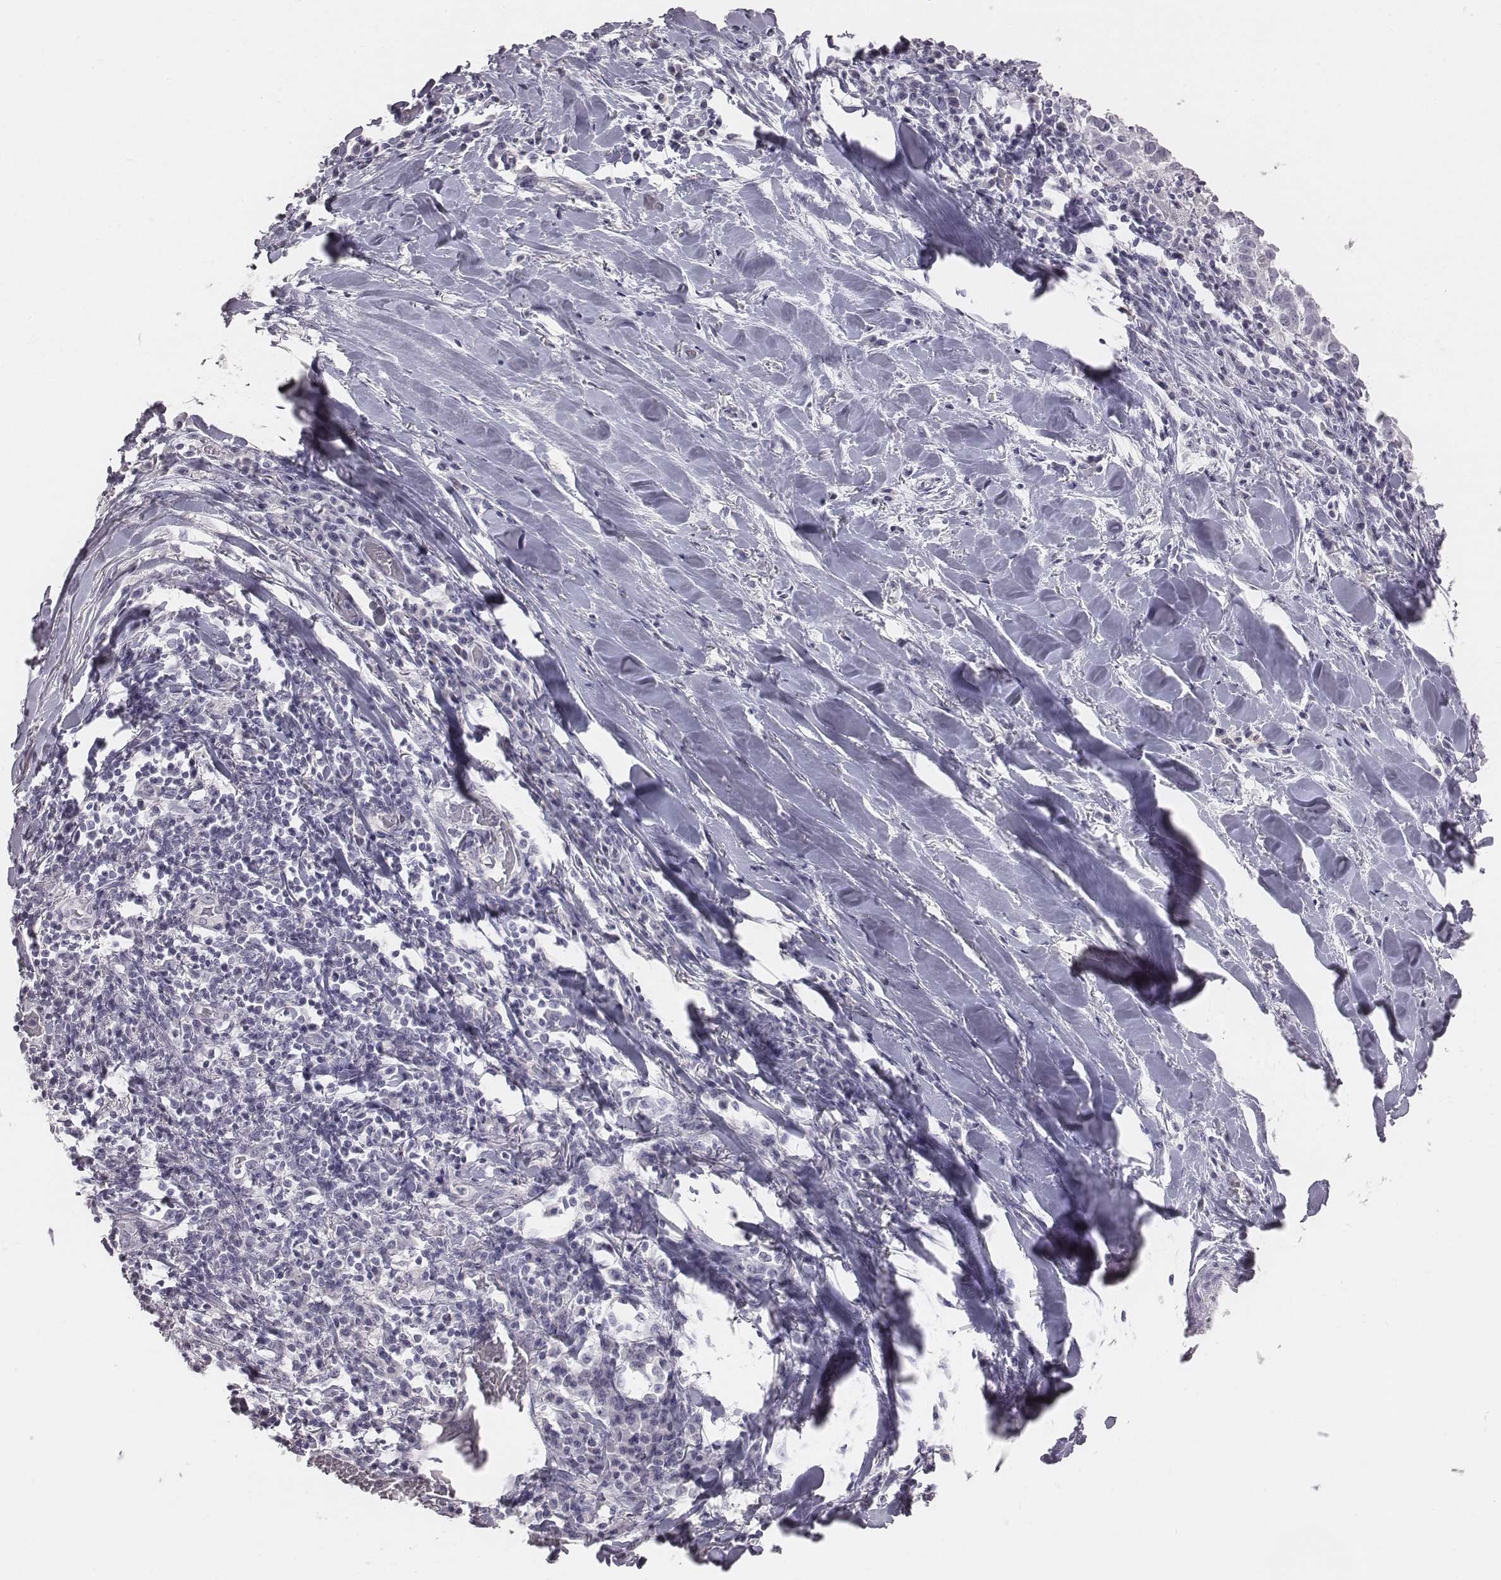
{"staining": {"intensity": "negative", "quantity": "none", "location": "none"}, "tissue": "lung cancer", "cell_type": "Tumor cells", "image_type": "cancer", "snomed": [{"axis": "morphology", "description": "Squamous cell carcinoma, NOS"}, {"axis": "topography", "description": "Lung"}], "caption": "IHC histopathology image of lung squamous cell carcinoma stained for a protein (brown), which demonstrates no expression in tumor cells.", "gene": "C6orf58", "patient": {"sex": "male", "age": 57}}